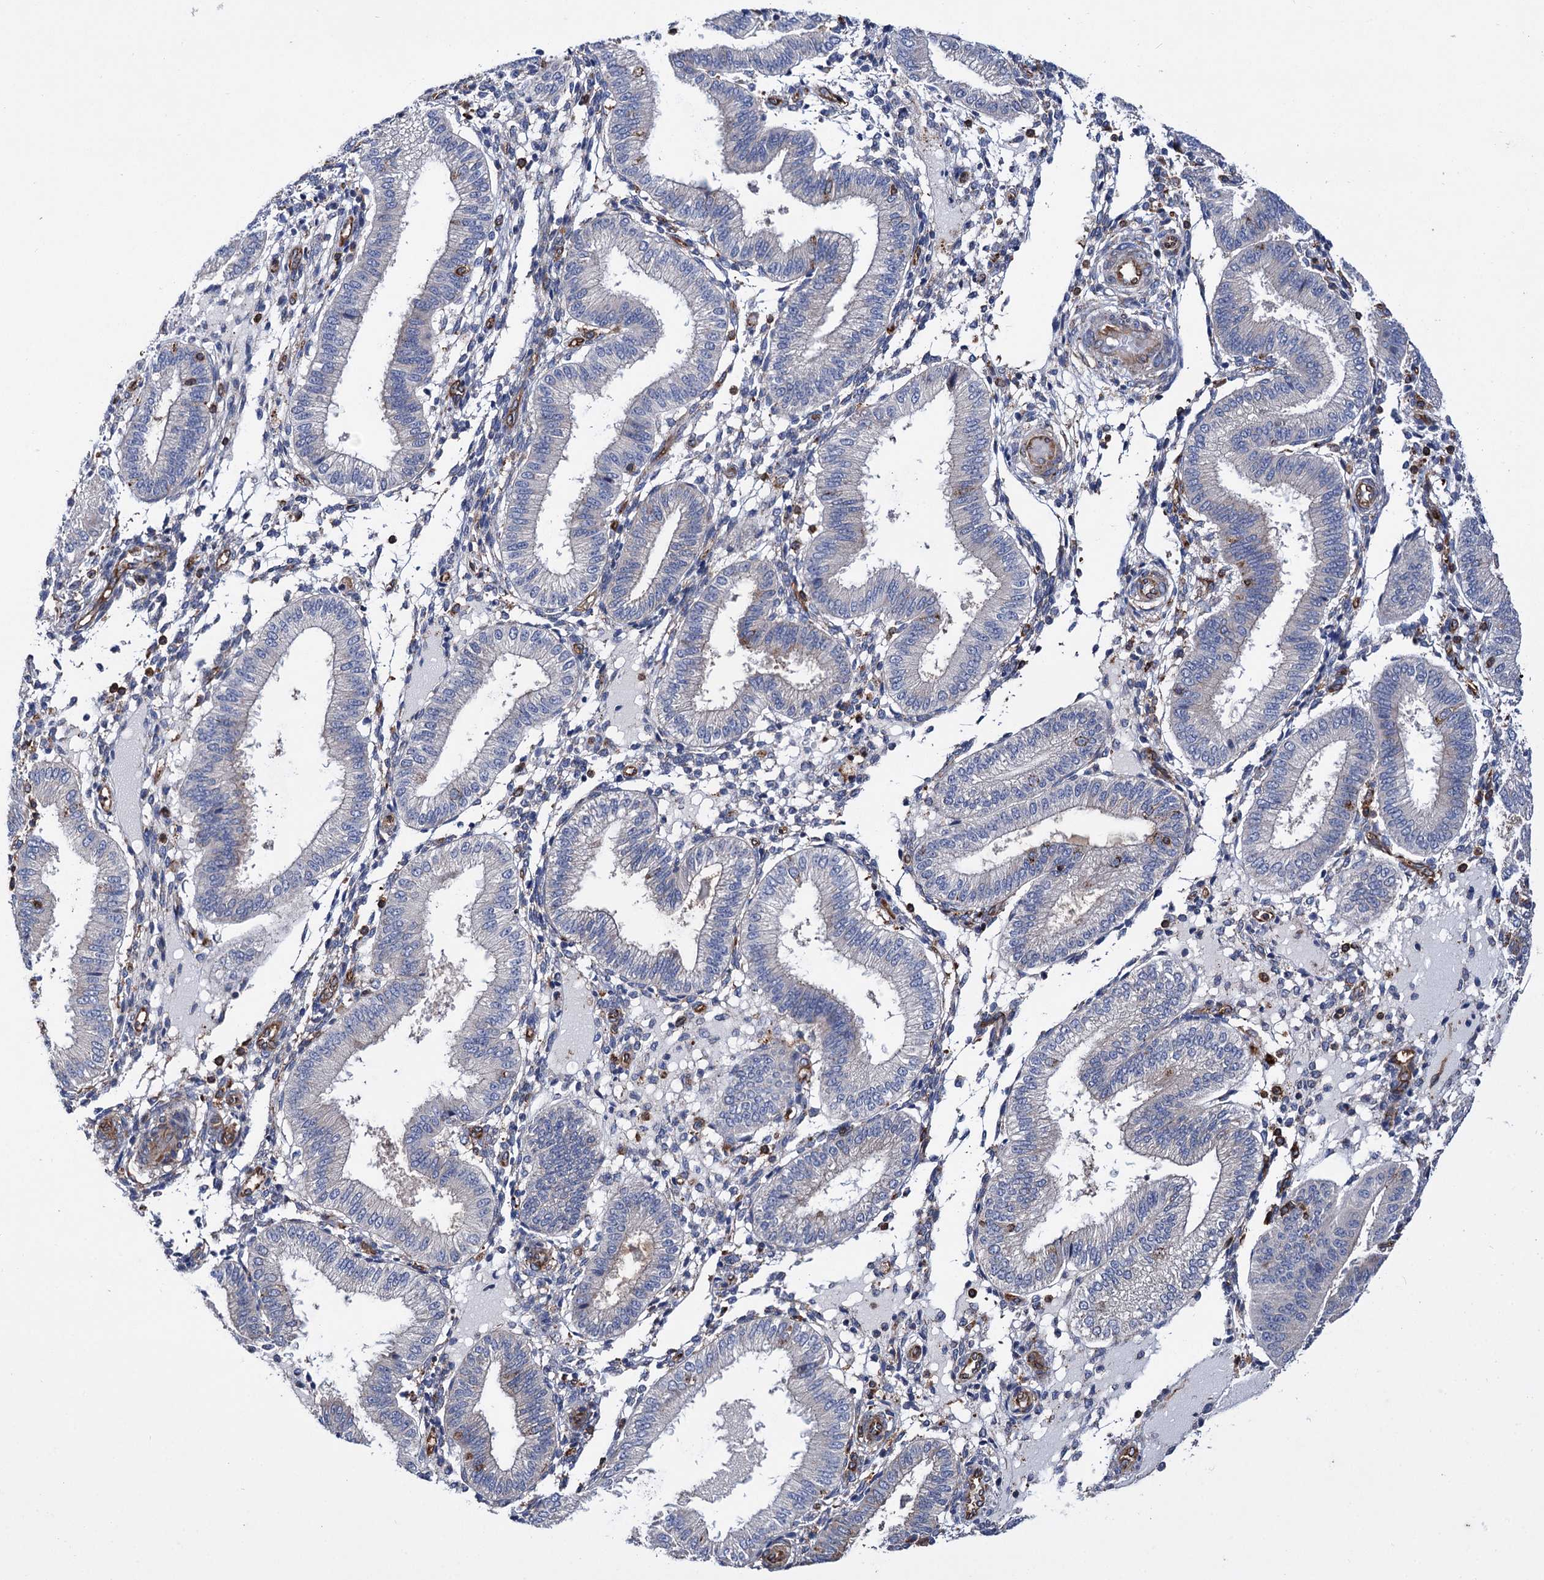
{"staining": {"intensity": "negative", "quantity": "none", "location": "none"}, "tissue": "endometrium", "cell_type": "Cells in endometrial stroma", "image_type": "normal", "snomed": [{"axis": "morphology", "description": "Normal tissue, NOS"}, {"axis": "topography", "description": "Endometrium"}], "caption": "Immunohistochemistry (IHC) micrograph of unremarkable endometrium stained for a protein (brown), which reveals no positivity in cells in endometrial stroma. The staining is performed using DAB brown chromogen with nuclei counter-stained in using hematoxylin.", "gene": "SCPEP1", "patient": {"sex": "female", "age": 39}}